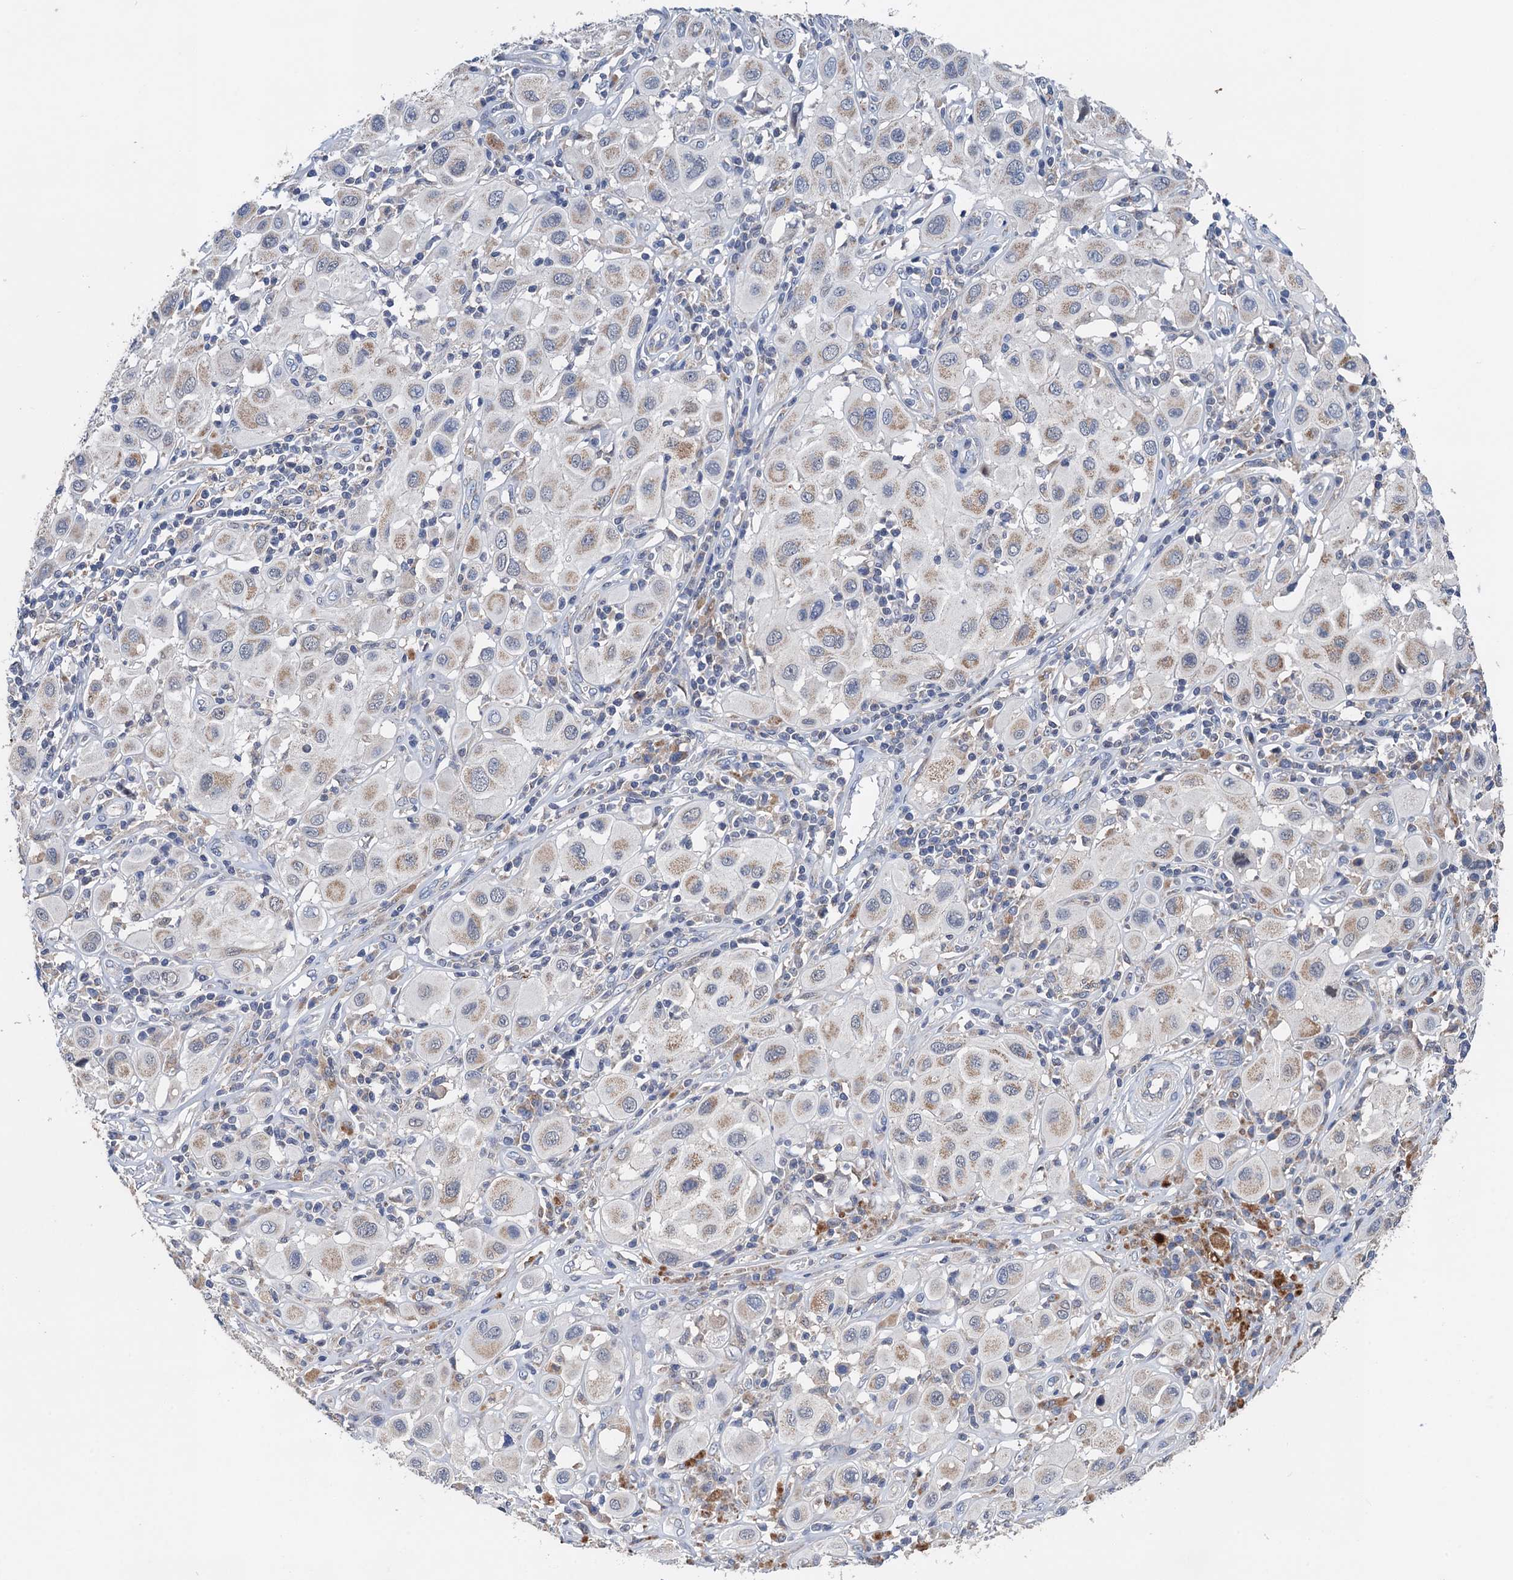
{"staining": {"intensity": "weak", "quantity": "25%-75%", "location": "cytoplasmic/membranous"}, "tissue": "melanoma", "cell_type": "Tumor cells", "image_type": "cancer", "snomed": [{"axis": "morphology", "description": "Malignant melanoma, Metastatic site"}, {"axis": "topography", "description": "Skin"}], "caption": "Immunohistochemistry (IHC) photomicrograph of neoplastic tissue: melanoma stained using immunohistochemistry exhibits low levels of weak protein expression localized specifically in the cytoplasmic/membranous of tumor cells, appearing as a cytoplasmic/membranous brown color.", "gene": "DGLUCY", "patient": {"sex": "male", "age": 41}}